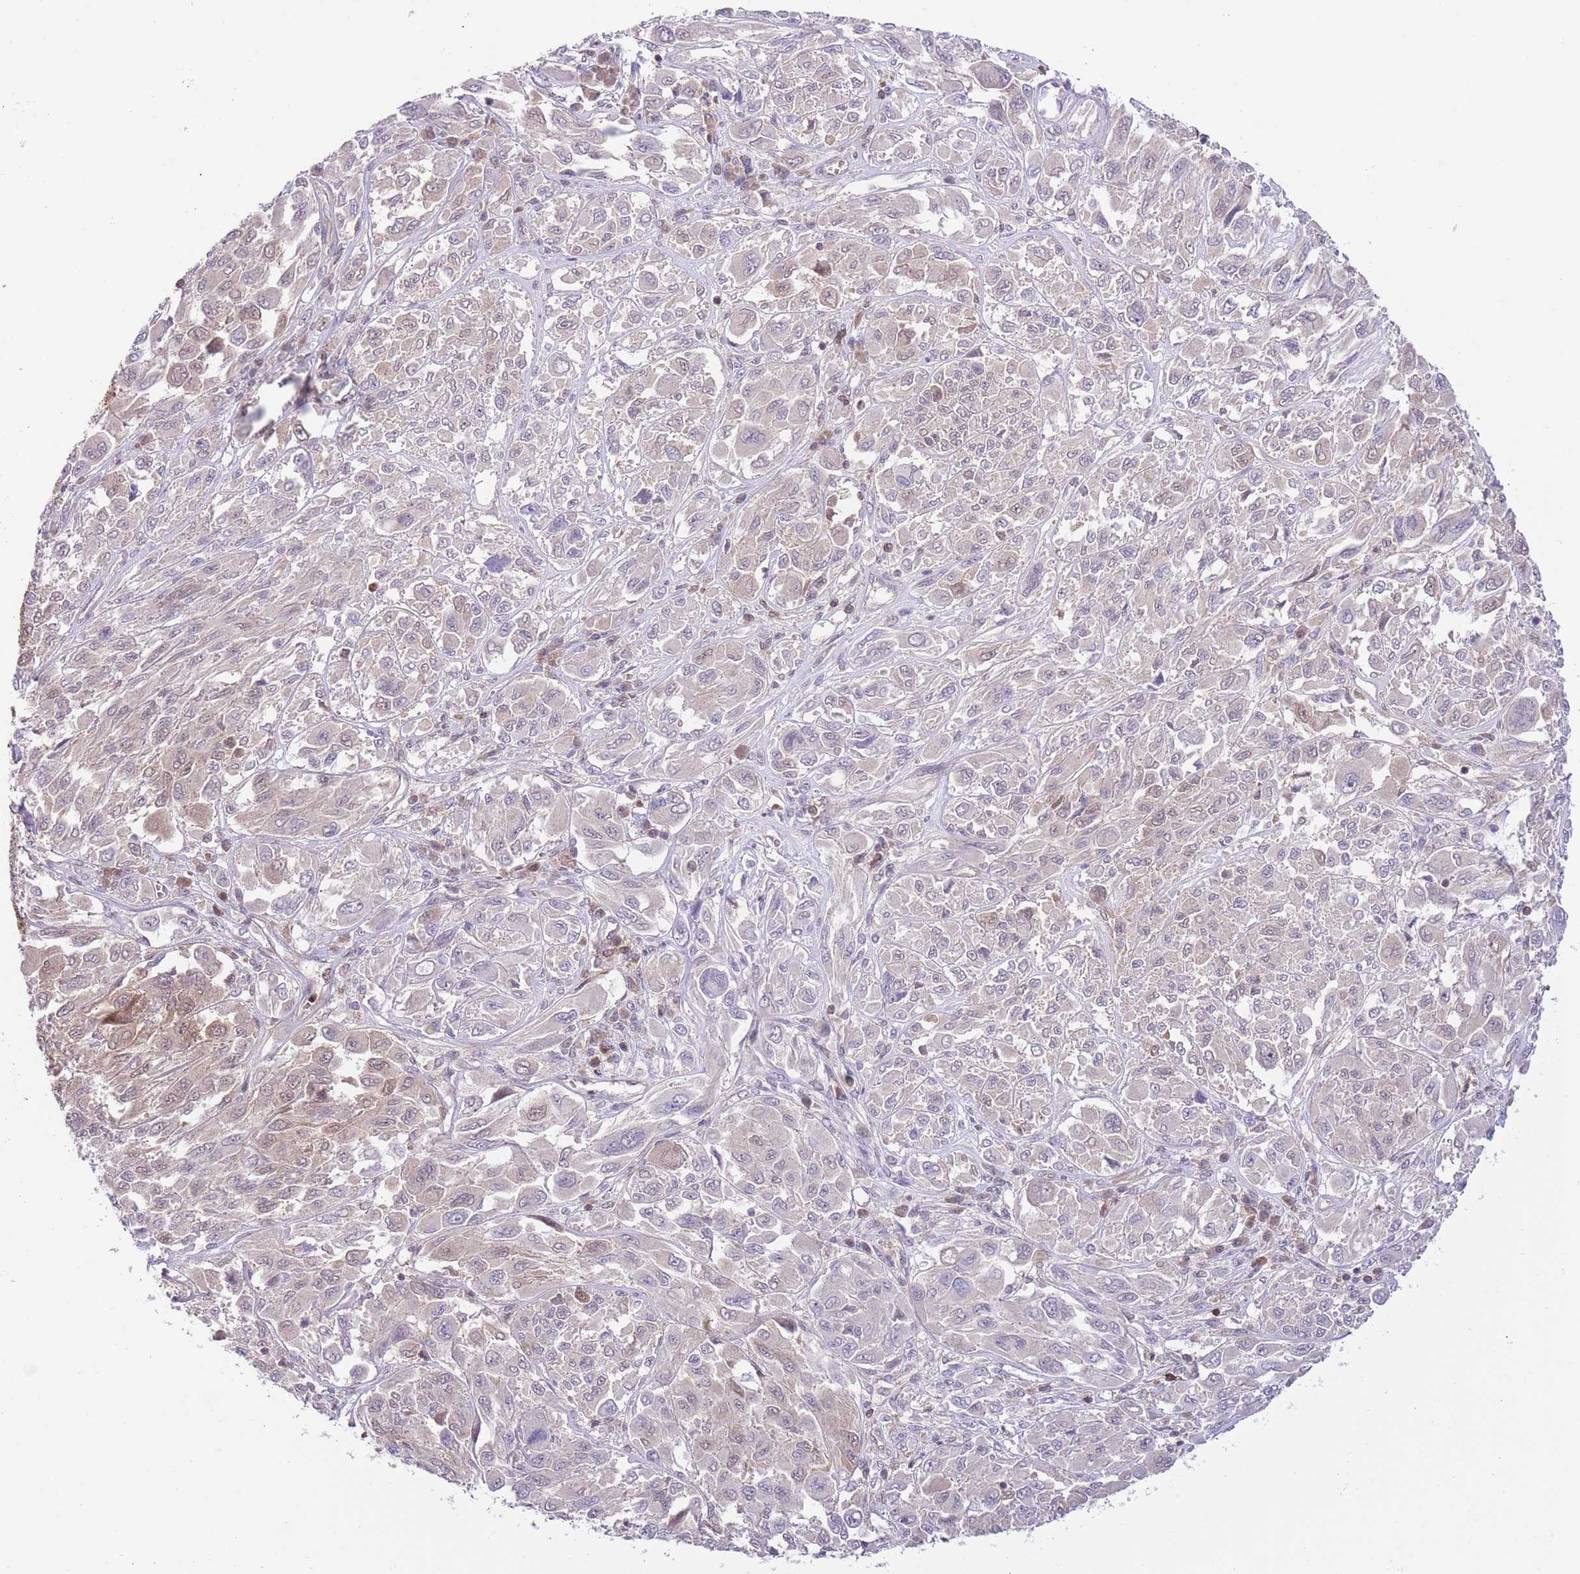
{"staining": {"intensity": "negative", "quantity": "none", "location": "none"}, "tissue": "melanoma", "cell_type": "Tumor cells", "image_type": "cancer", "snomed": [{"axis": "morphology", "description": "Malignant melanoma, NOS"}, {"axis": "topography", "description": "Skin"}], "caption": "DAB immunohistochemical staining of human malignant melanoma shows no significant positivity in tumor cells.", "gene": "HDHD2", "patient": {"sex": "female", "age": 91}}